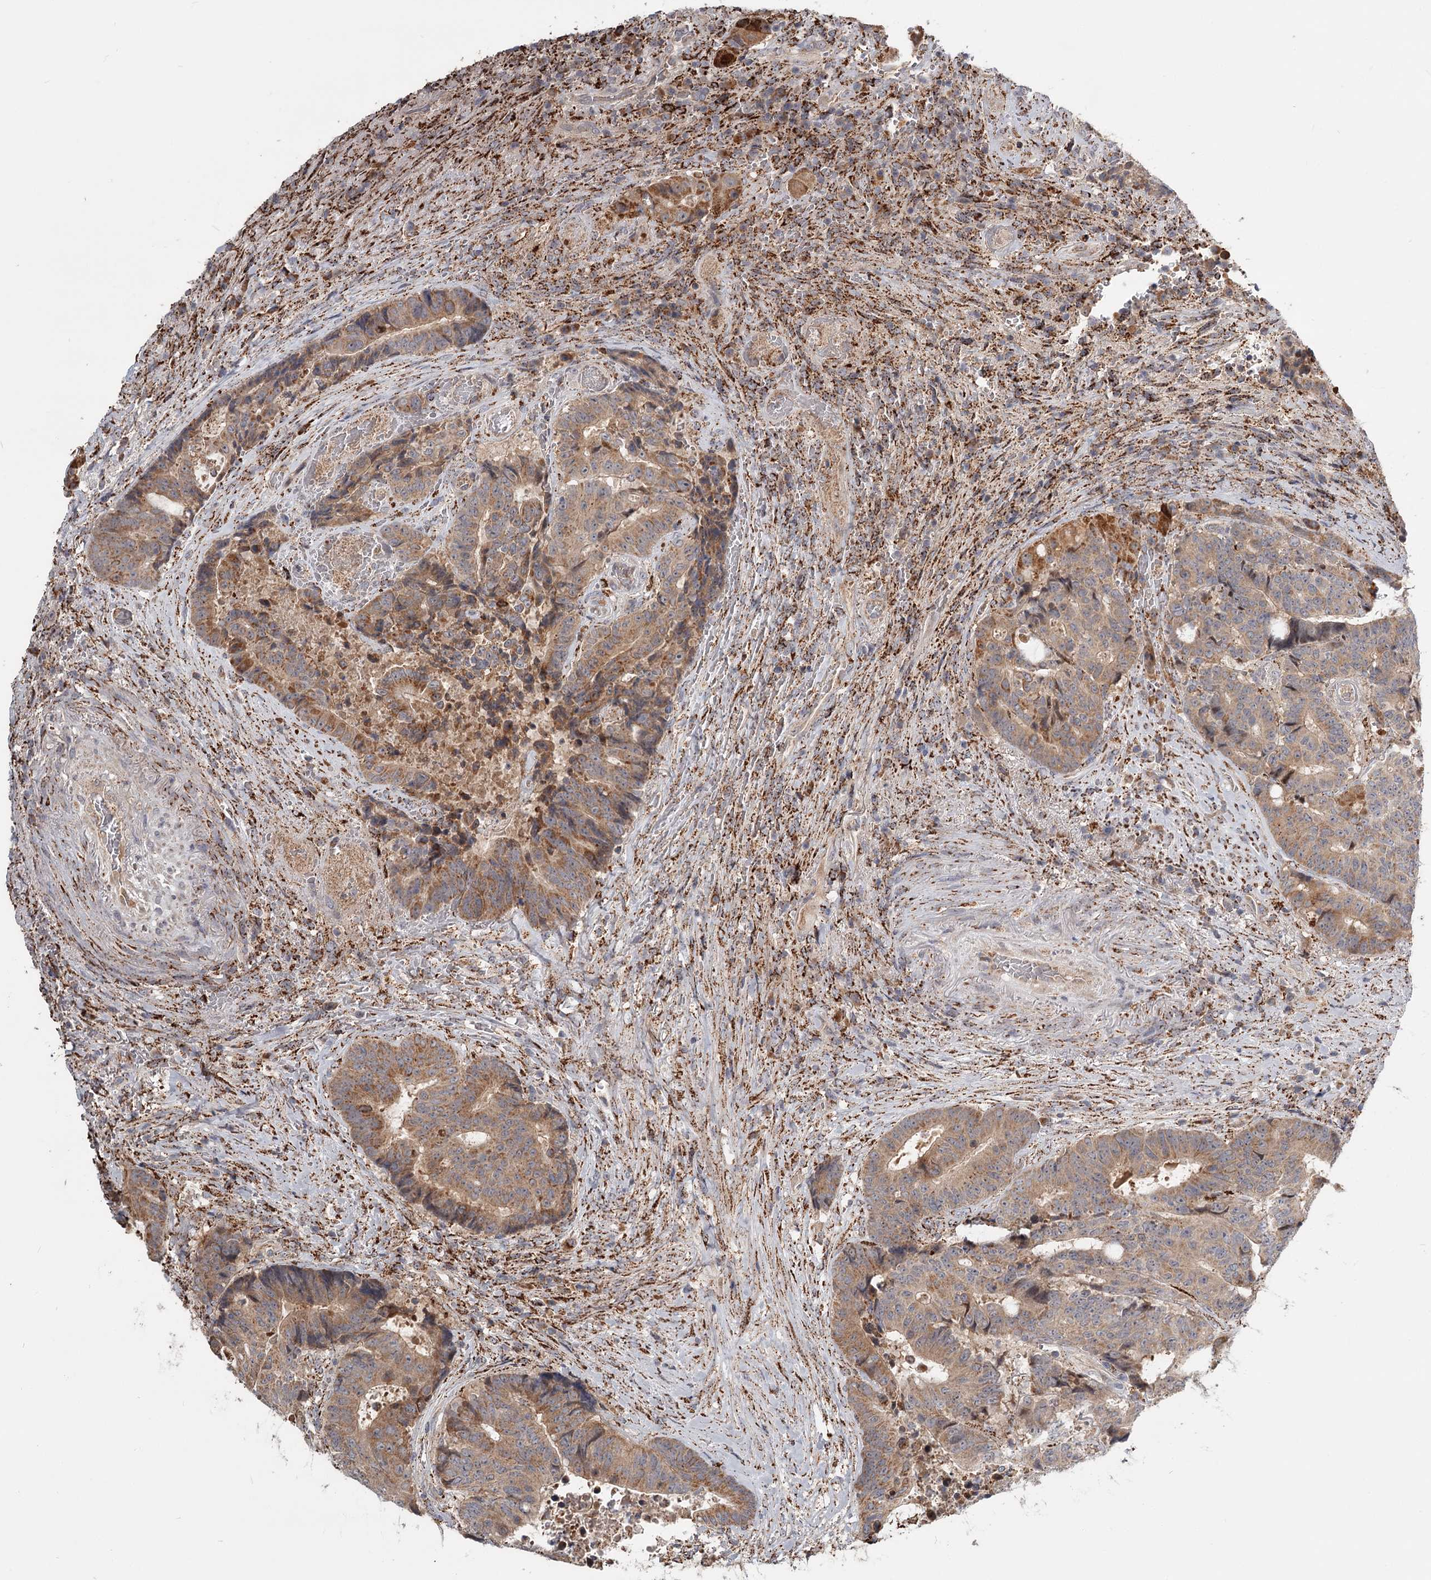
{"staining": {"intensity": "moderate", "quantity": ">75%", "location": "cytoplasmic/membranous"}, "tissue": "colorectal cancer", "cell_type": "Tumor cells", "image_type": "cancer", "snomed": [{"axis": "morphology", "description": "Adenocarcinoma, NOS"}, {"axis": "topography", "description": "Rectum"}], "caption": "High-magnification brightfield microscopy of colorectal cancer stained with DAB (3,3'-diaminobenzidine) (brown) and counterstained with hematoxylin (blue). tumor cells exhibit moderate cytoplasmic/membranous expression is seen in approximately>75% of cells. The protein is stained brown, and the nuclei are stained in blue (DAB IHC with brightfield microscopy, high magnification).", "gene": "CDC123", "patient": {"sex": "male", "age": 69}}